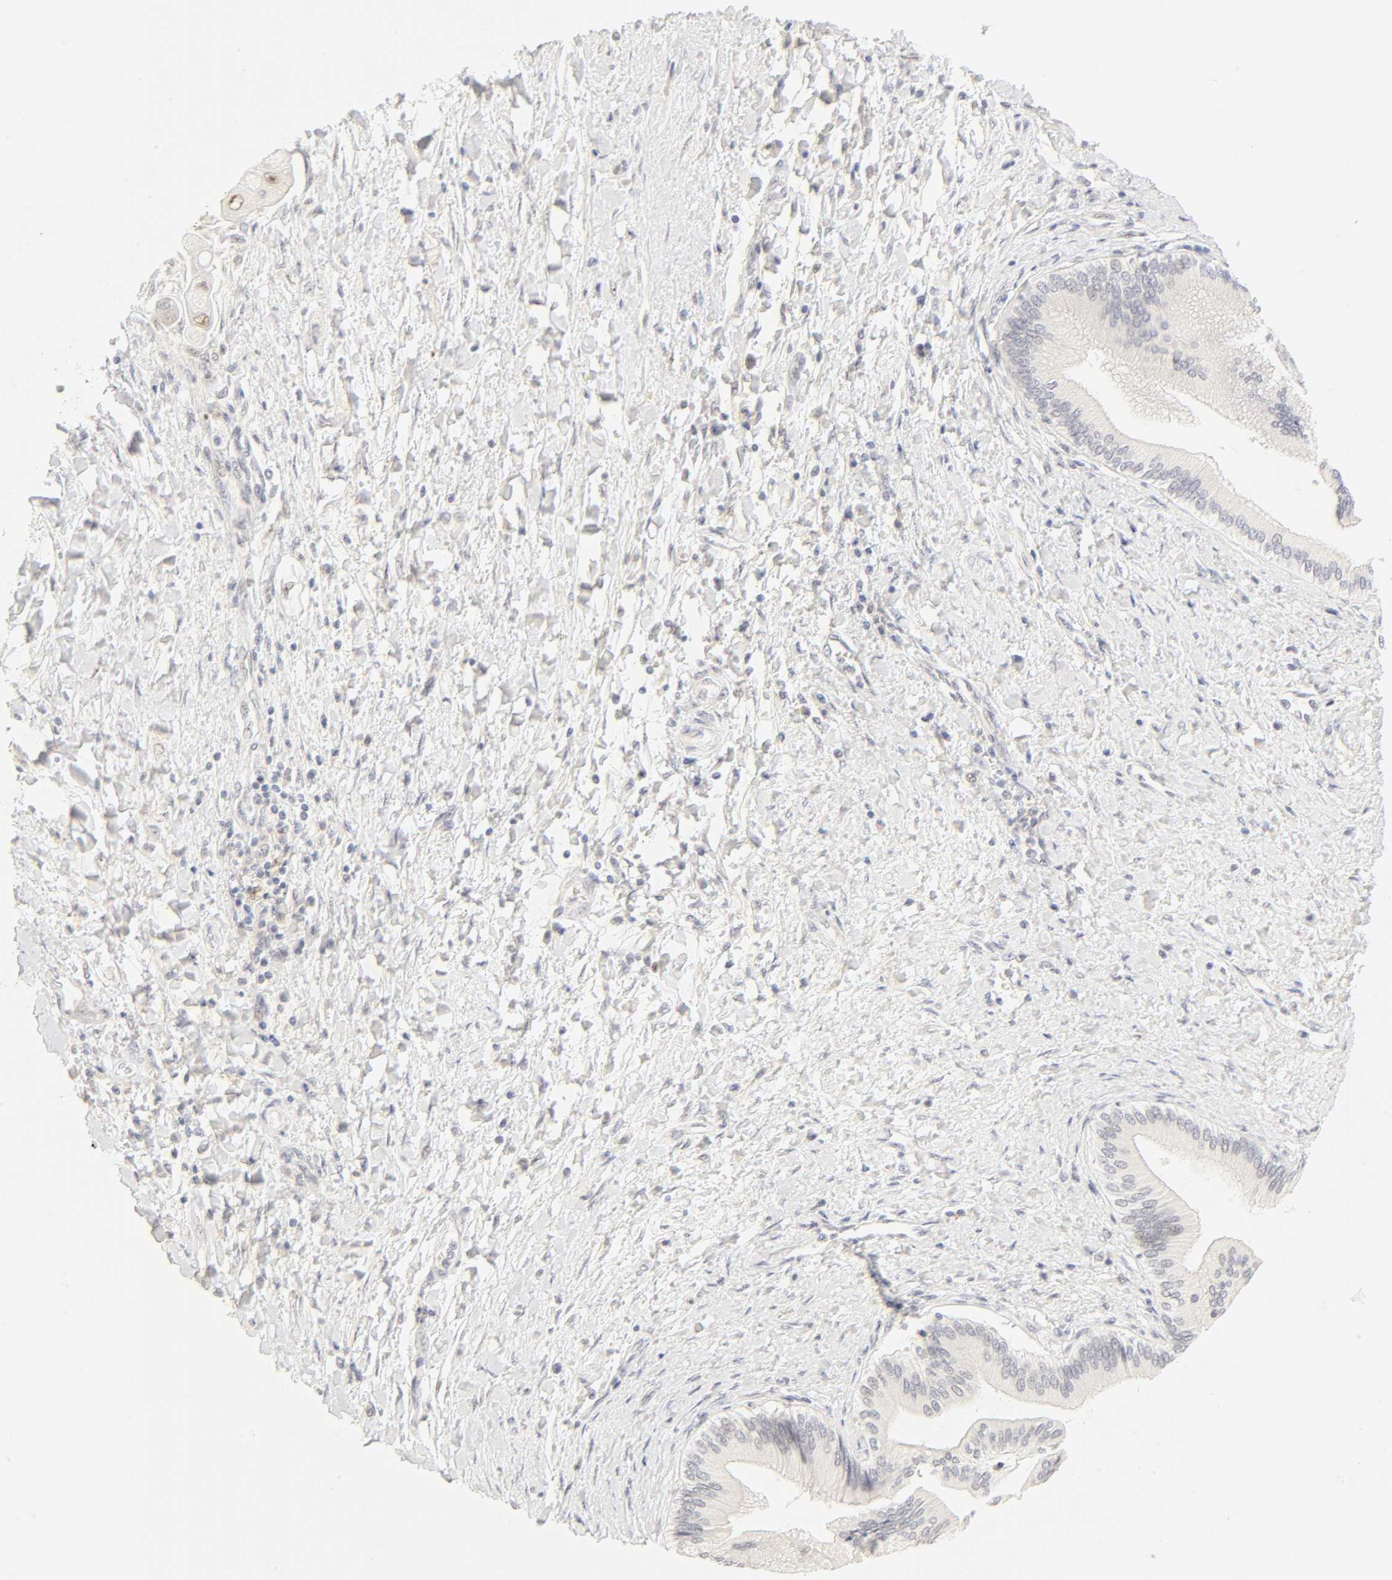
{"staining": {"intensity": "moderate", "quantity": "<25%", "location": "nuclear"}, "tissue": "adipose tissue", "cell_type": "Adipocytes", "image_type": "normal", "snomed": [{"axis": "morphology", "description": "Normal tissue, NOS"}, {"axis": "morphology", "description": "Cholangiocarcinoma"}, {"axis": "topography", "description": "Liver"}, {"axis": "topography", "description": "Peripheral nerve tissue"}], "caption": "DAB (3,3'-diaminobenzidine) immunohistochemical staining of normal human adipose tissue displays moderate nuclear protein positivity in about <25% of adipocytes. Nuclei are stained in blue.", "gene": "MNAT1", "patient": {"sex": "male", "age": 50}}